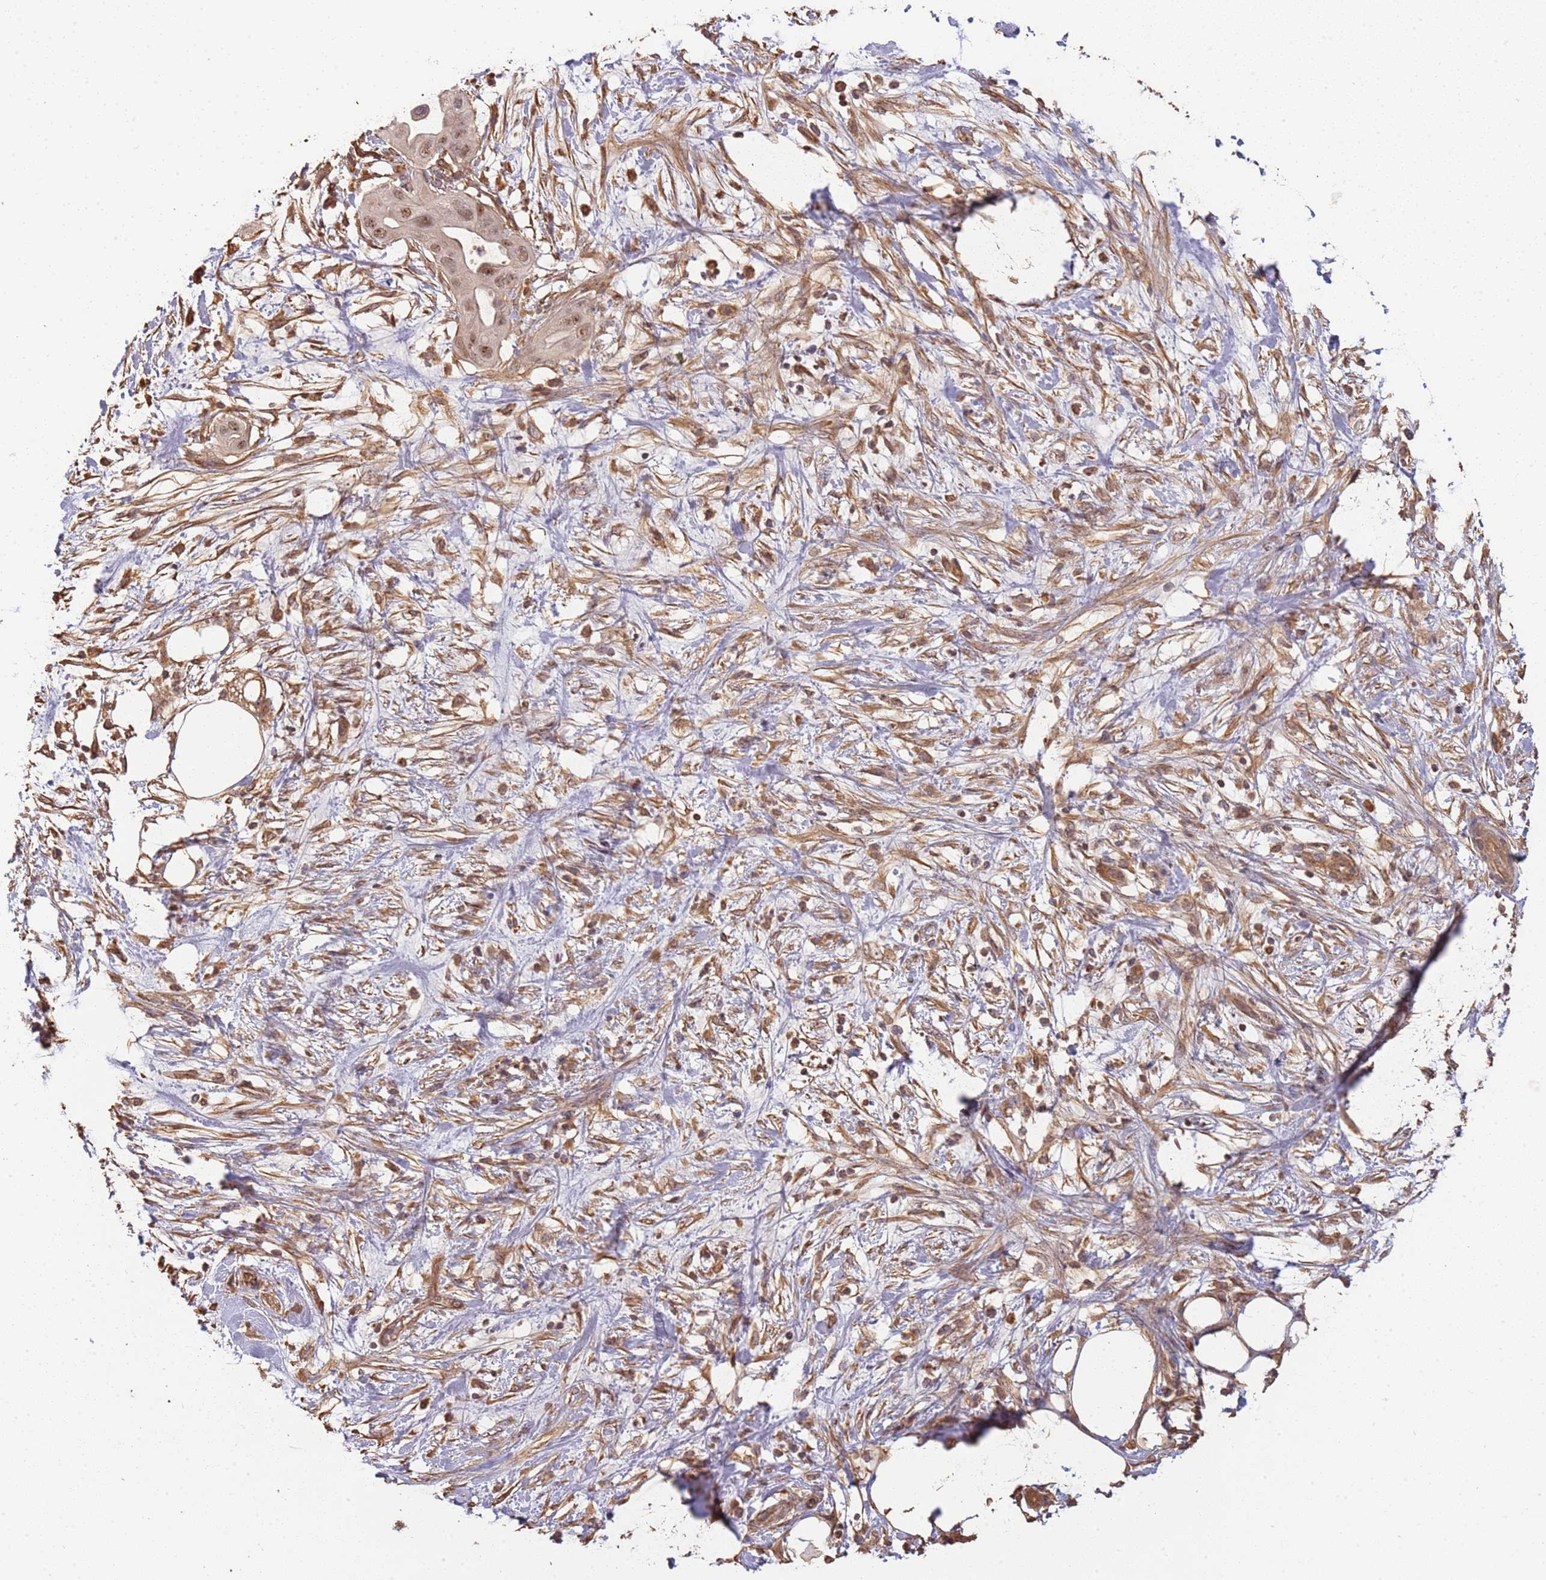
{"staining": {"intensity": "moderate", "quantity": ">75%", "location": "nuclear"}, "tissue": "pancreatic cancer", "cell_type": "Tumor cells", "image_type": "cancer", "snomed": [{"axis": "morphology", "description": "Adenocarcinoma, NOS"}, {"axis": "topography", "description": "Pancreas"}], "caption": "An image showing moderate nuclear positivity in approximately >75% of tumor cells in pancreatic adenocarcinoma, as visualized by brown immunohistochemical staining.", "gene": "SURF2", "patient": {"sex": "male", "age": 68}}